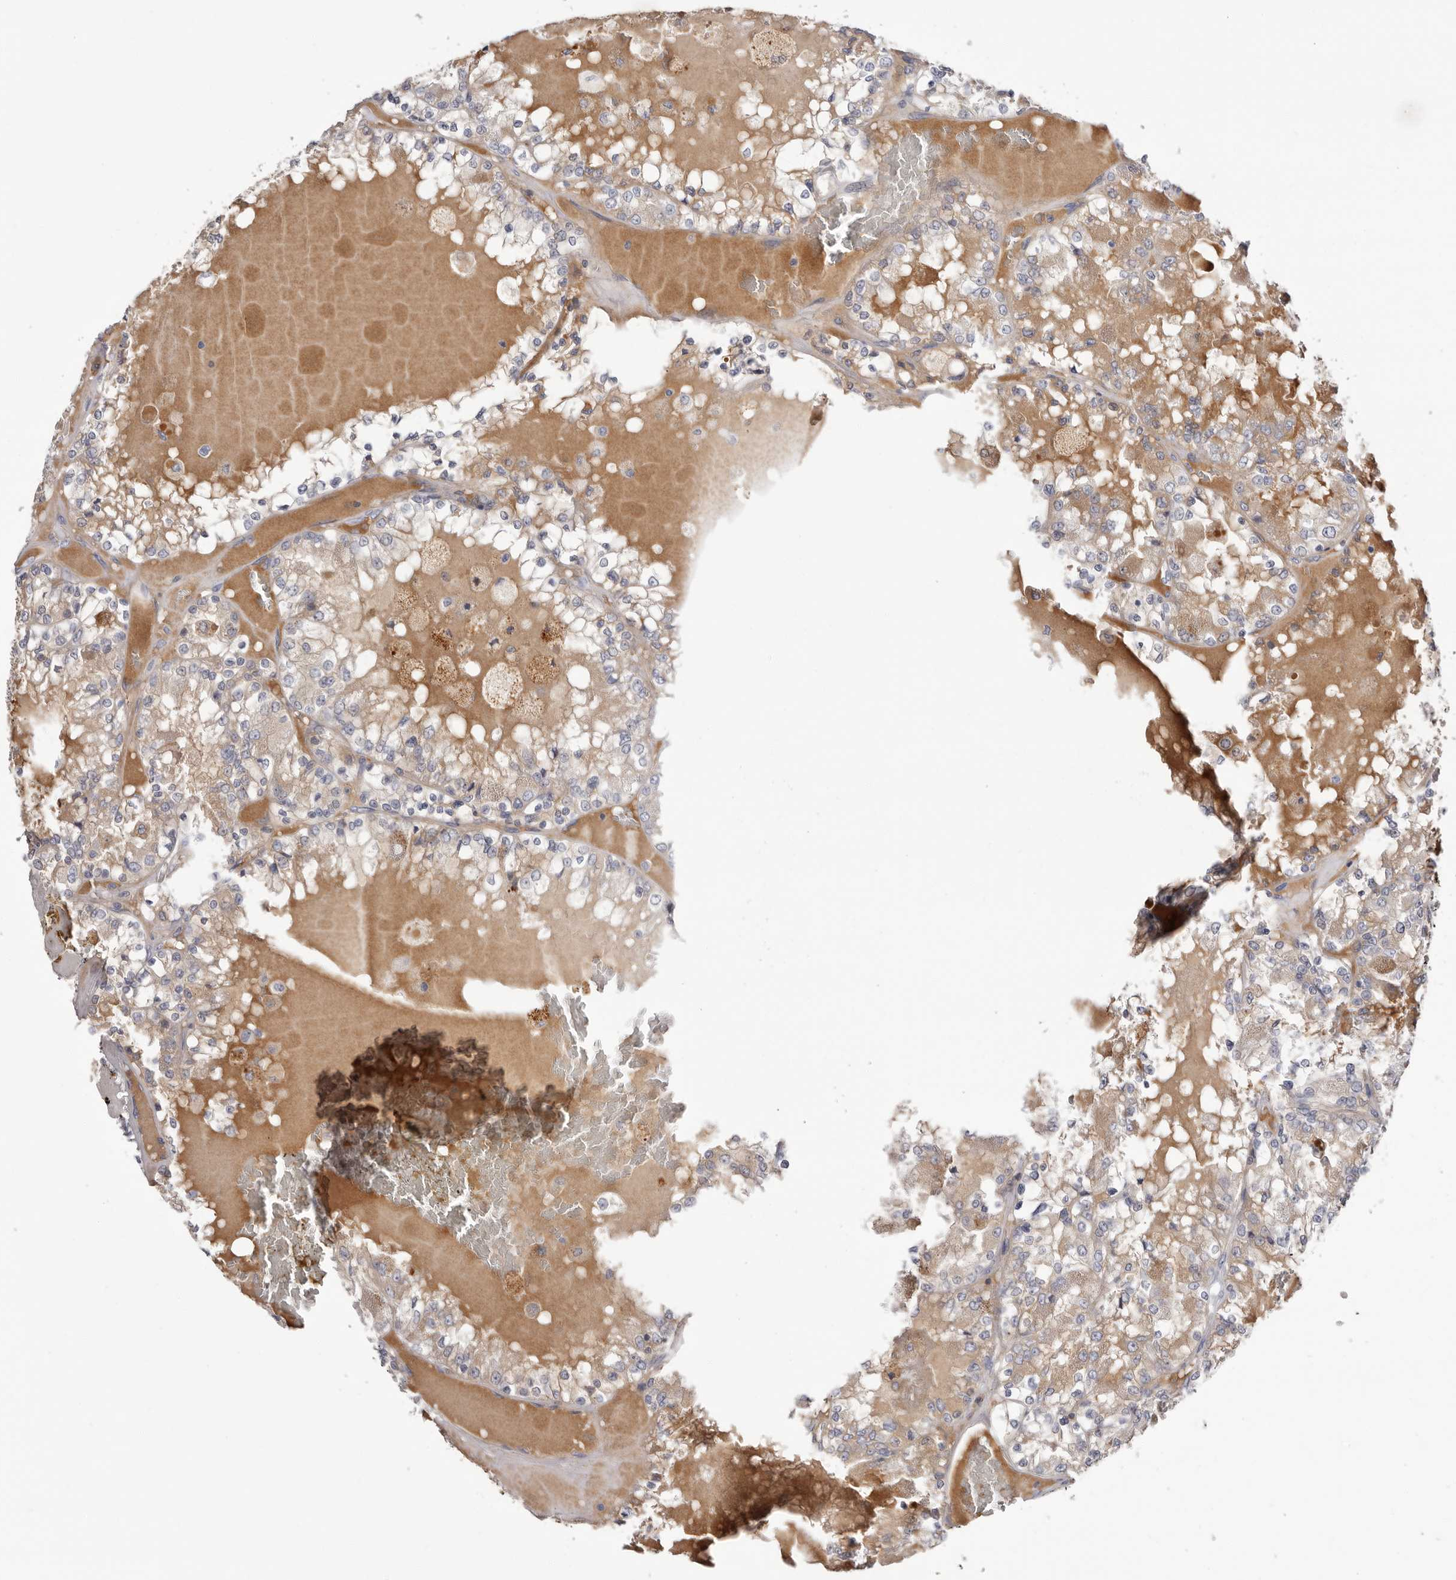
{"staining": {"intensity": "negative", "quantity": "none", "location": "none"}, "tissue": "renal cancer", "cell_type": "Tumor cells", "image_type": "cancer", "snomed": [{"axis": "morphology", "description": "Adenocarcinoma, NOS"}, {"axis": "topography", "description": "Kidney"}], "caption": "Immunohistochemistry (IHC) image of renal adenocarcinoma stained for a protein (brown), which displays no staining in tumor cells.", "gene": "STK16", "patient": {"sex": "female", "age": 56}}